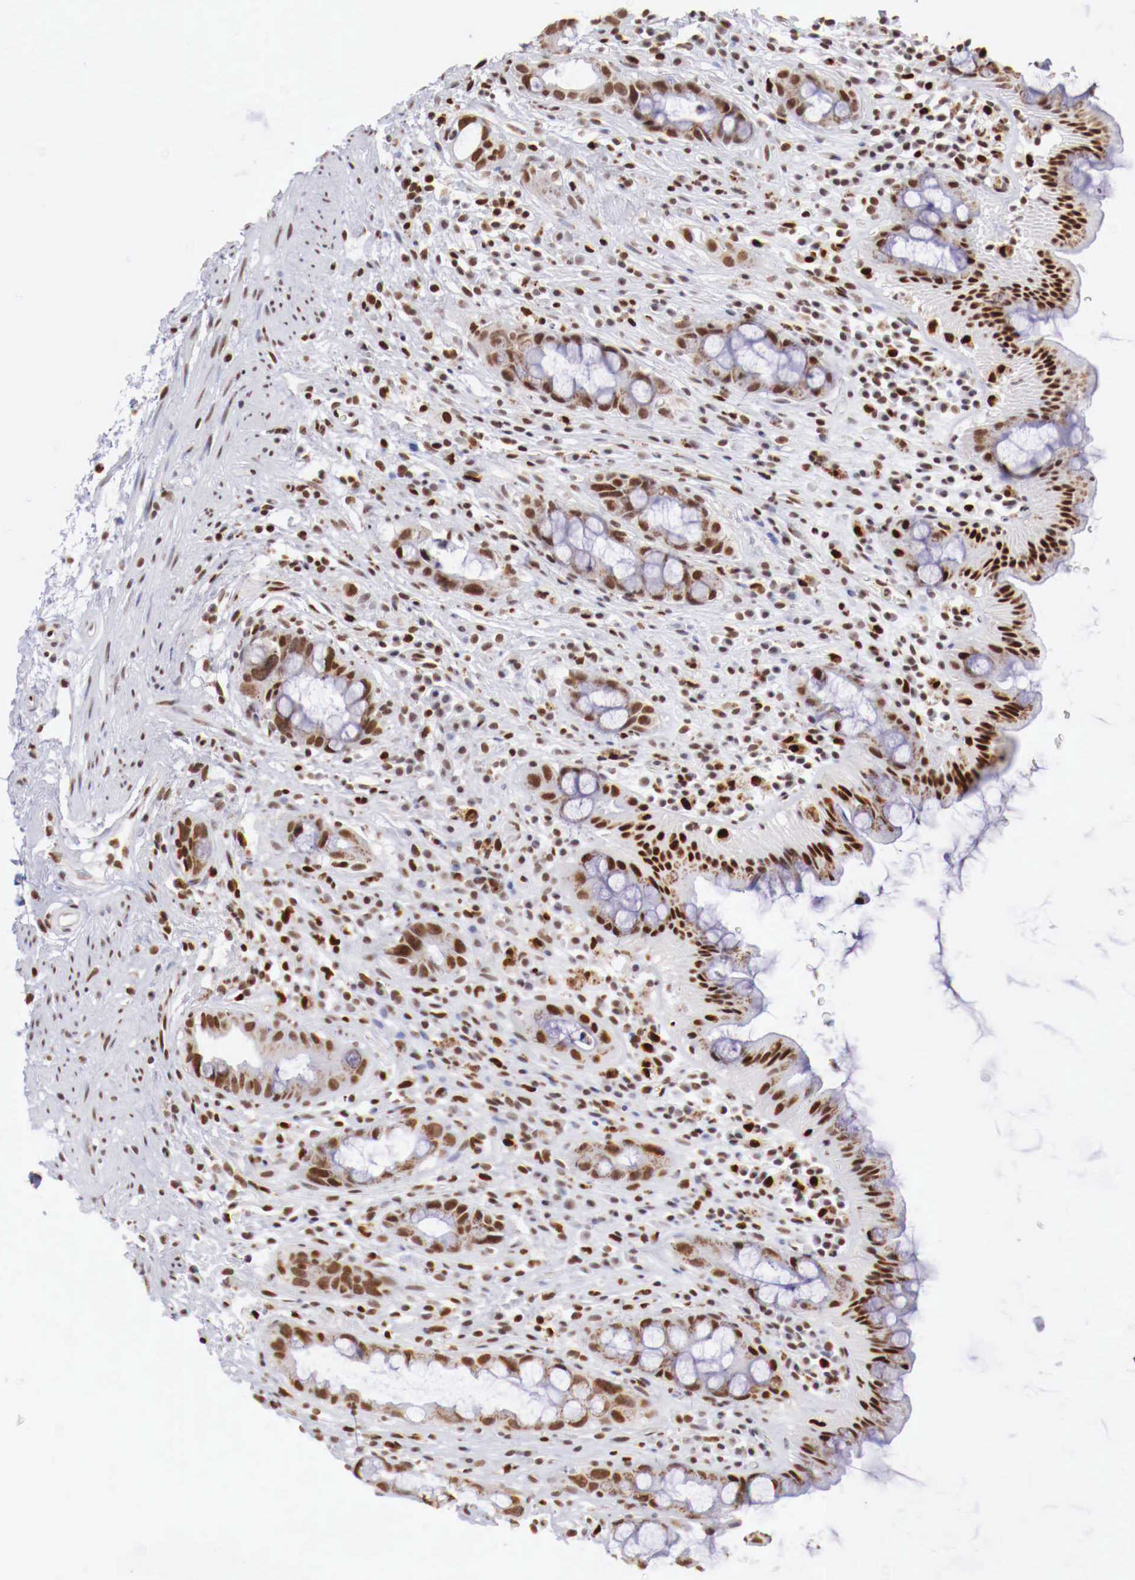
{"staining": {"intensity": "strong", "quantity": ">75%", "location": "nuclear"}, "tissue": "rectum", "cell_type": "Glandular cells", "image_type": "normal", "snomed": [{"axis": "morphology", "description": "Normal tissue, NOS"}, {"axis": "topography", "description": "Rectum"}], "caption": "Protein expression analysis of benign rectum demonstrates strong nuclear expression in approximately >75% of glandular cells.", "gene": "MAX", "patient": {"sex": "male", "age": 65}}